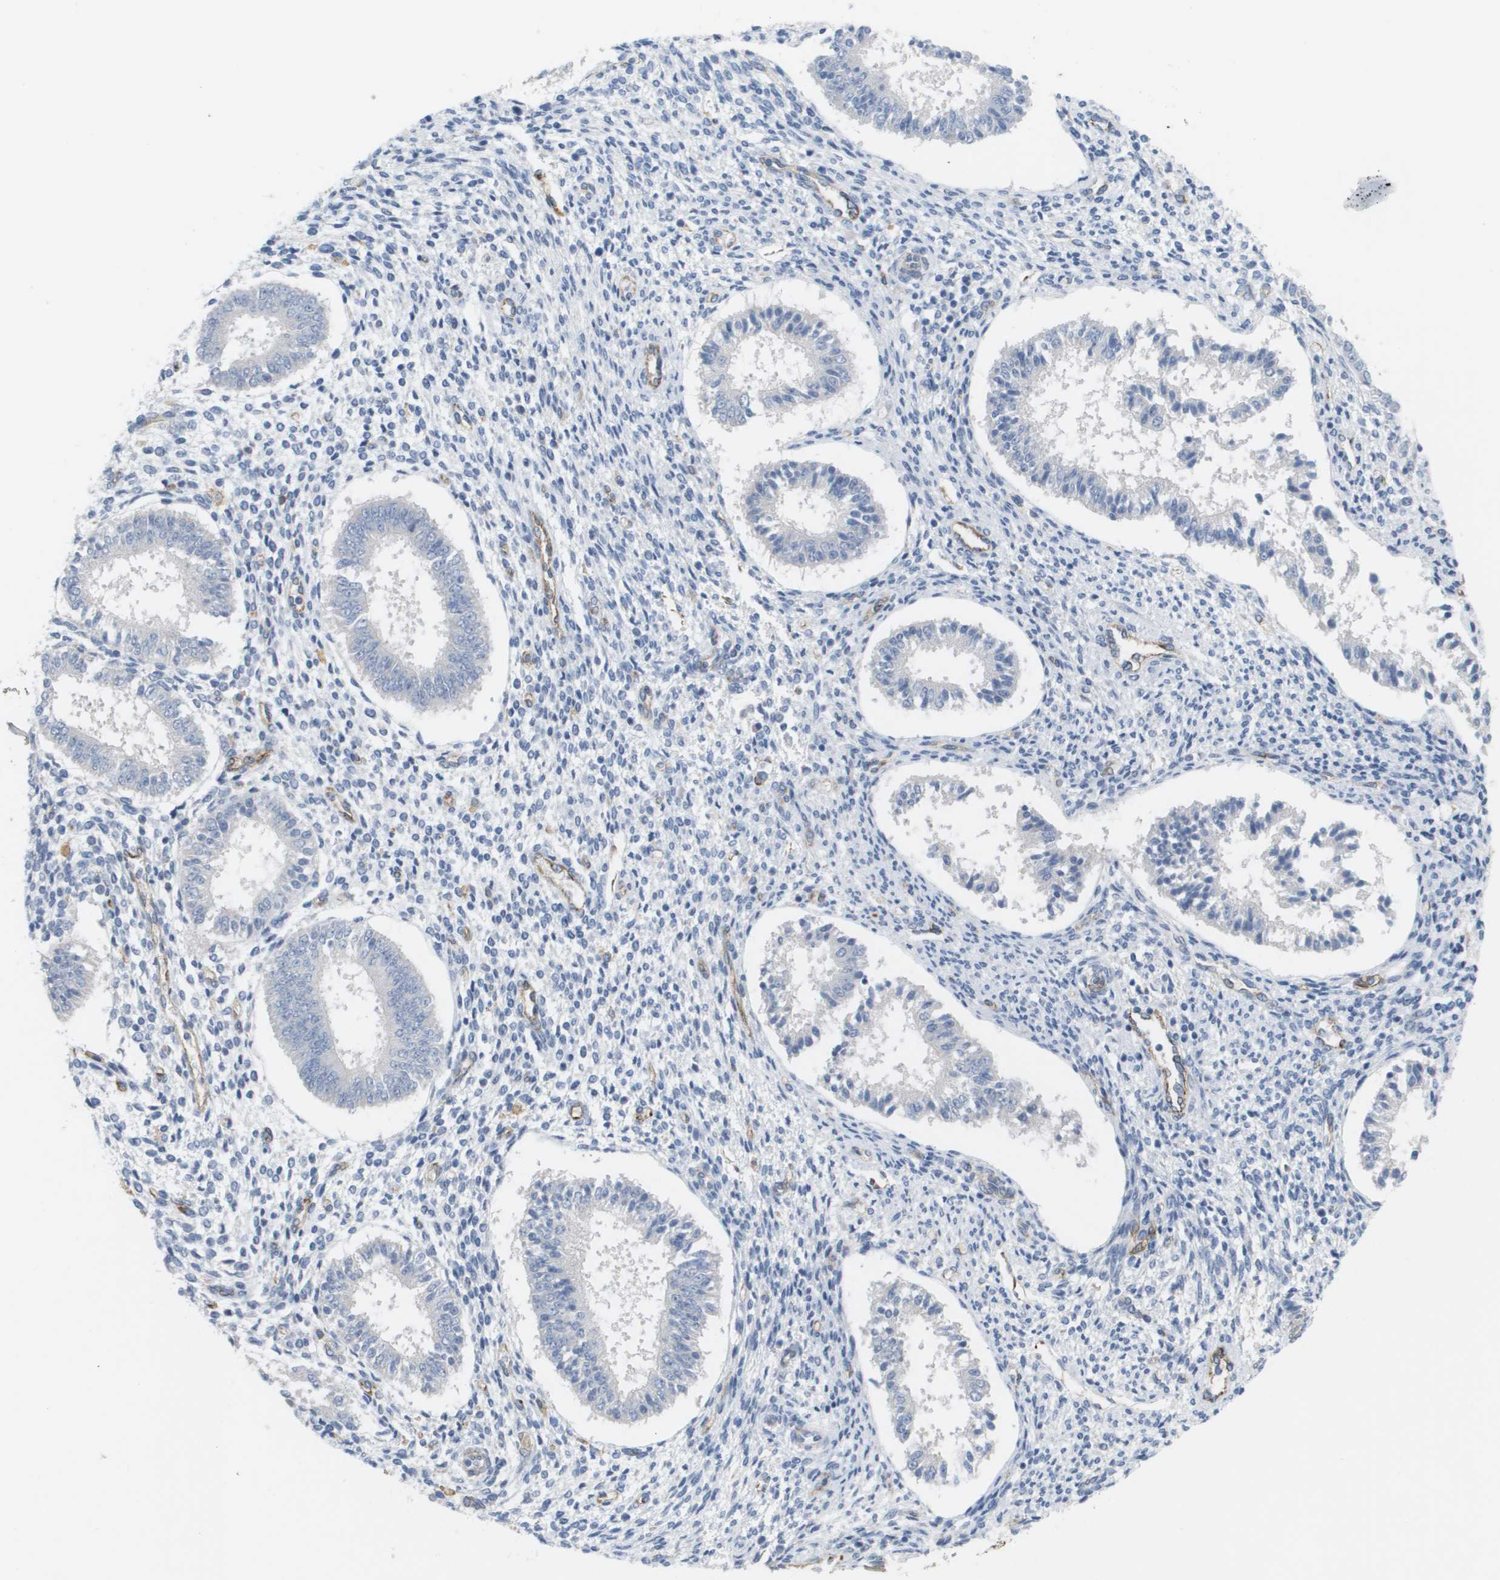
{"staining": {"intensity": "negative", "quantity": "none", "location": "none"}, "tissue": "endometrium", "cell_type": "Cells in endometrial stroma", "image_type": "normal", "snomed": [{"axis": "morphology", "description": "Normal tissue, NOS"}, {"axis": "topography", "description": "Endometrium"}], "caption": "Immunohistochemistry (IHC) micrograph of benign endometrium: endometrium stained with DAB (3,3'-diaminobenzidine) shows no significant protein expression in cells in endometrial stroma. (DAB immunohistochemistry visualized using brightfield microscopy, high magnification).", "gene": "ANGPT2", "patient": {"sex": "female", "age": 35}}